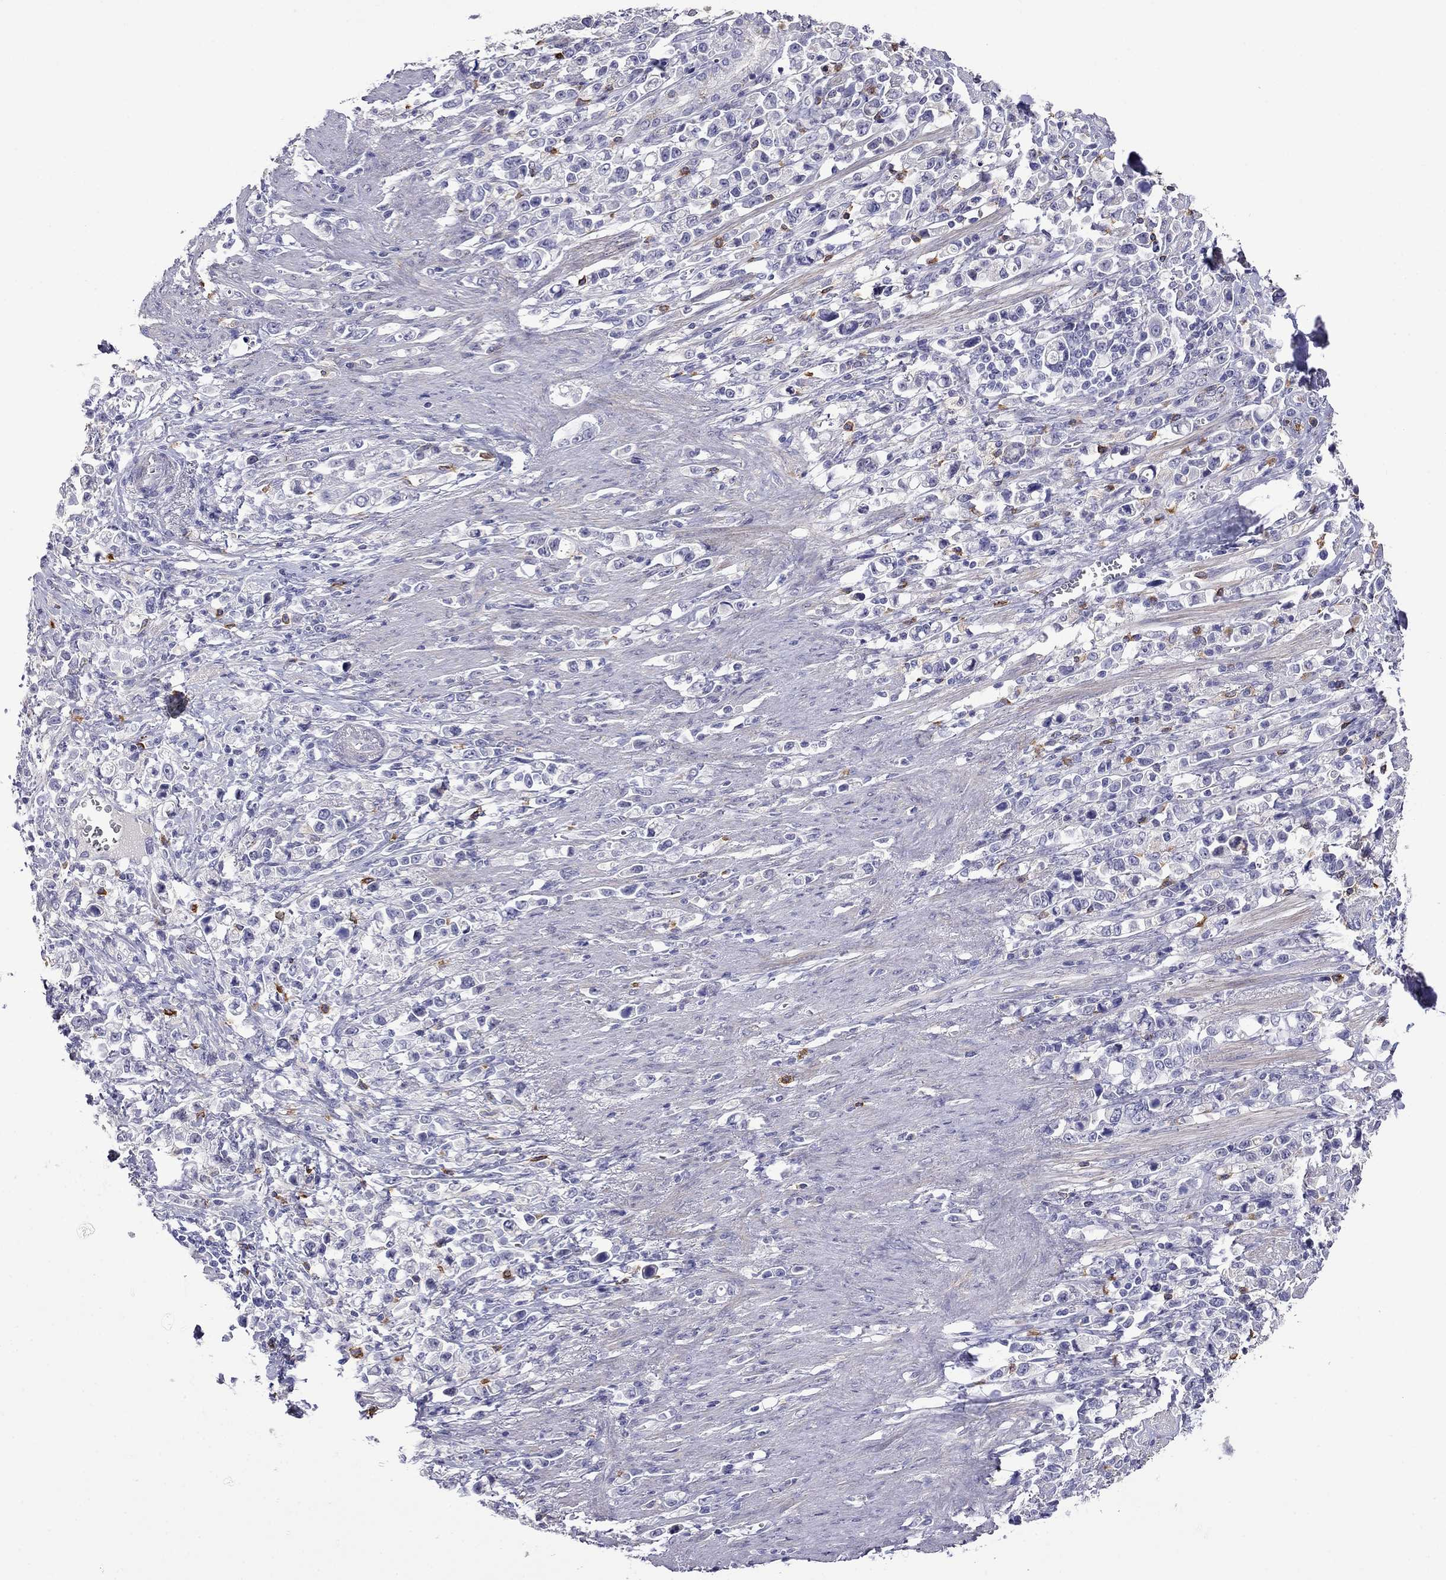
{"staining": {"intensity": "negative", "quantity": "none", "location": "none"}, "tissue": "stomach cancer", "cell_type": "Tumor cells", "image_type": "cancer", "snomed": [{"axis": "morphology", "description": "Adenocarcinoma, NOS"}, {"axis": "topography", "description": "Stomach"}], "caption": "The histopathology image reveals no significant positivity in tumor cells of stomach adenocarcinoma. (Stains: DAB immunohistochemistry (IHC) with hematoxylin counter stain, Microscopy: brightfield microscopy at high magnification).", "gene": "STAR", "patient": {"sex": "male", "age": 63}}